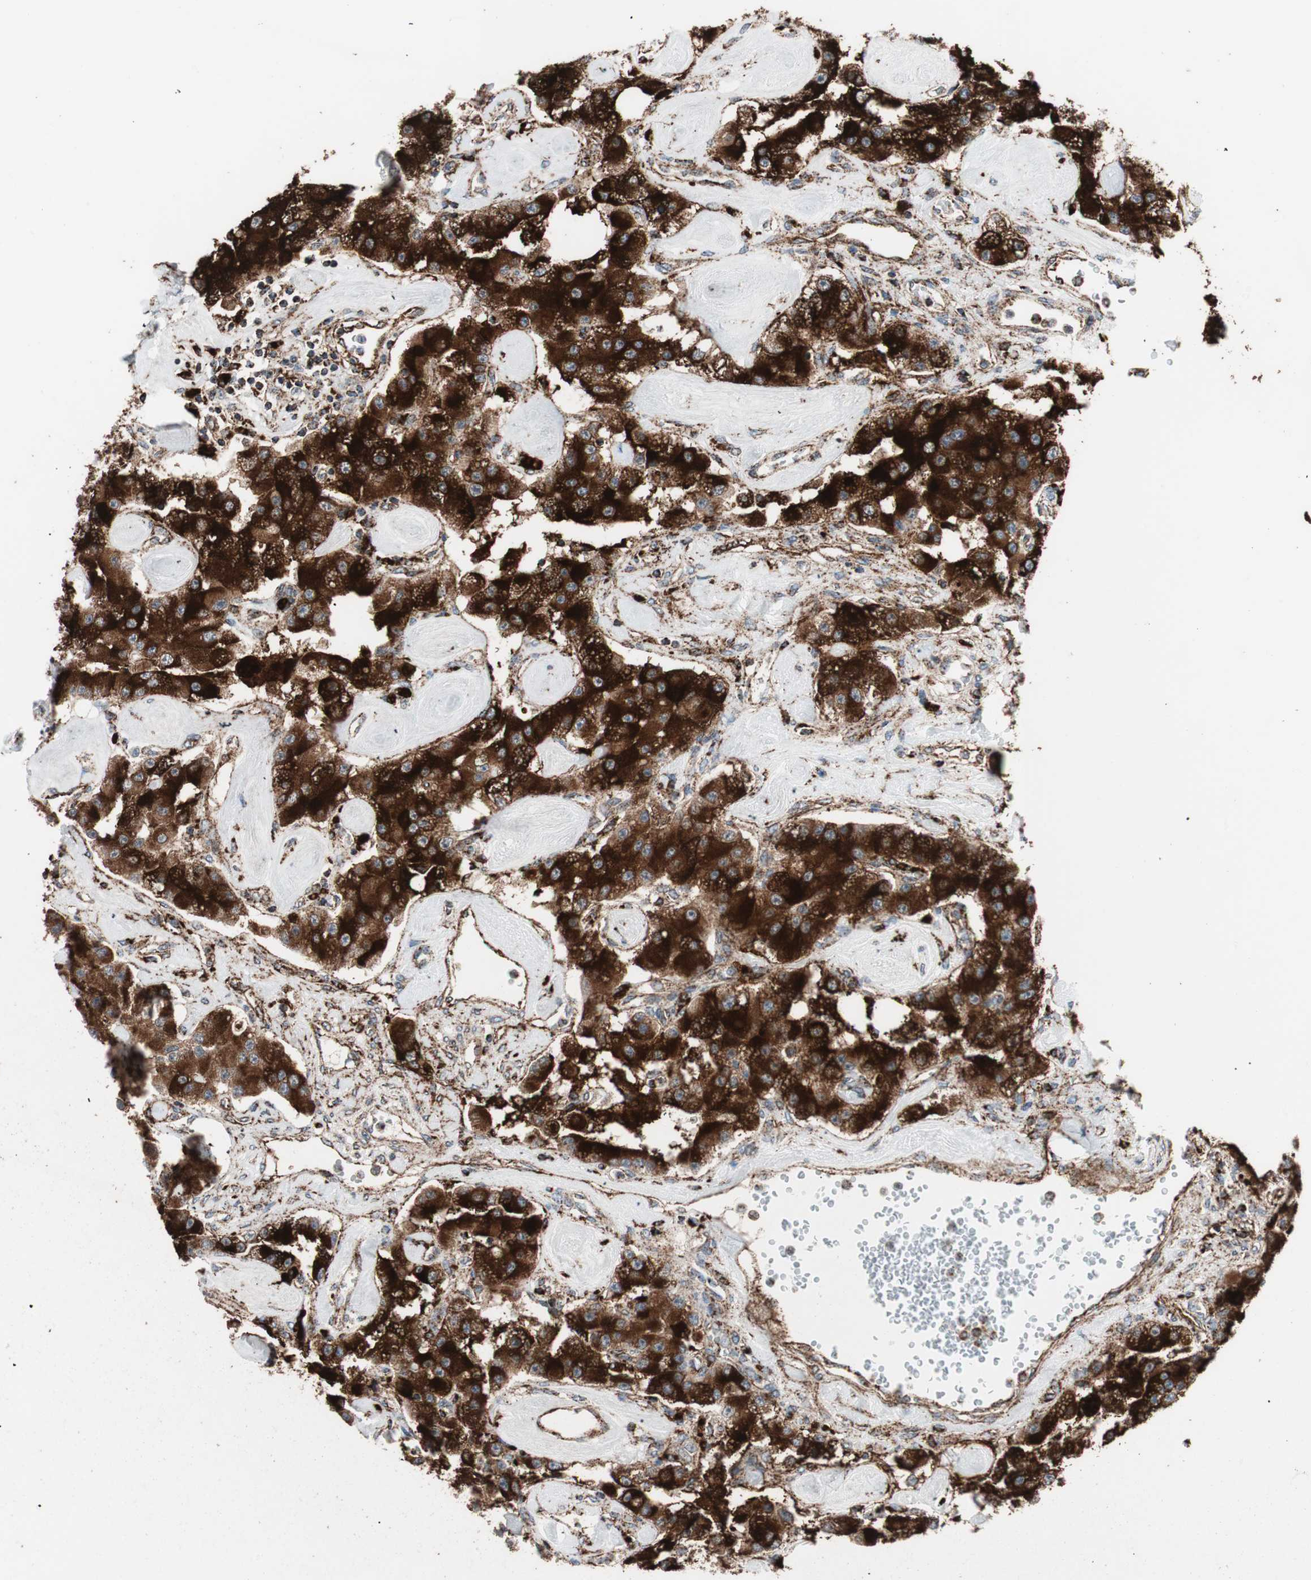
{"staining": {"intensity": "strong", "quantity": ">75%", "location": "cytoplasmic/membranous"}, "tissue": "carcinoid", "cell_type": "Tumor cells", "image_type": "cancer", "snomed": [{"axis": "morphology", "description": "Carcinoid, malignant, NOS"}, {"axis": "topography", "description": "Pancreas"}], "caption": "Immunohistochemical staining of human carcinoid displays high levels of strong cytoplasmic/membranous protein positivity in approximately >75% of tumor cells. The protein is stained brown, and the nuclei are stained in blue (DAB IHC with brightfield microscopy, high magnification).", "gene": "LAMP1", "patient": {"sex": "male", "age": 41}}